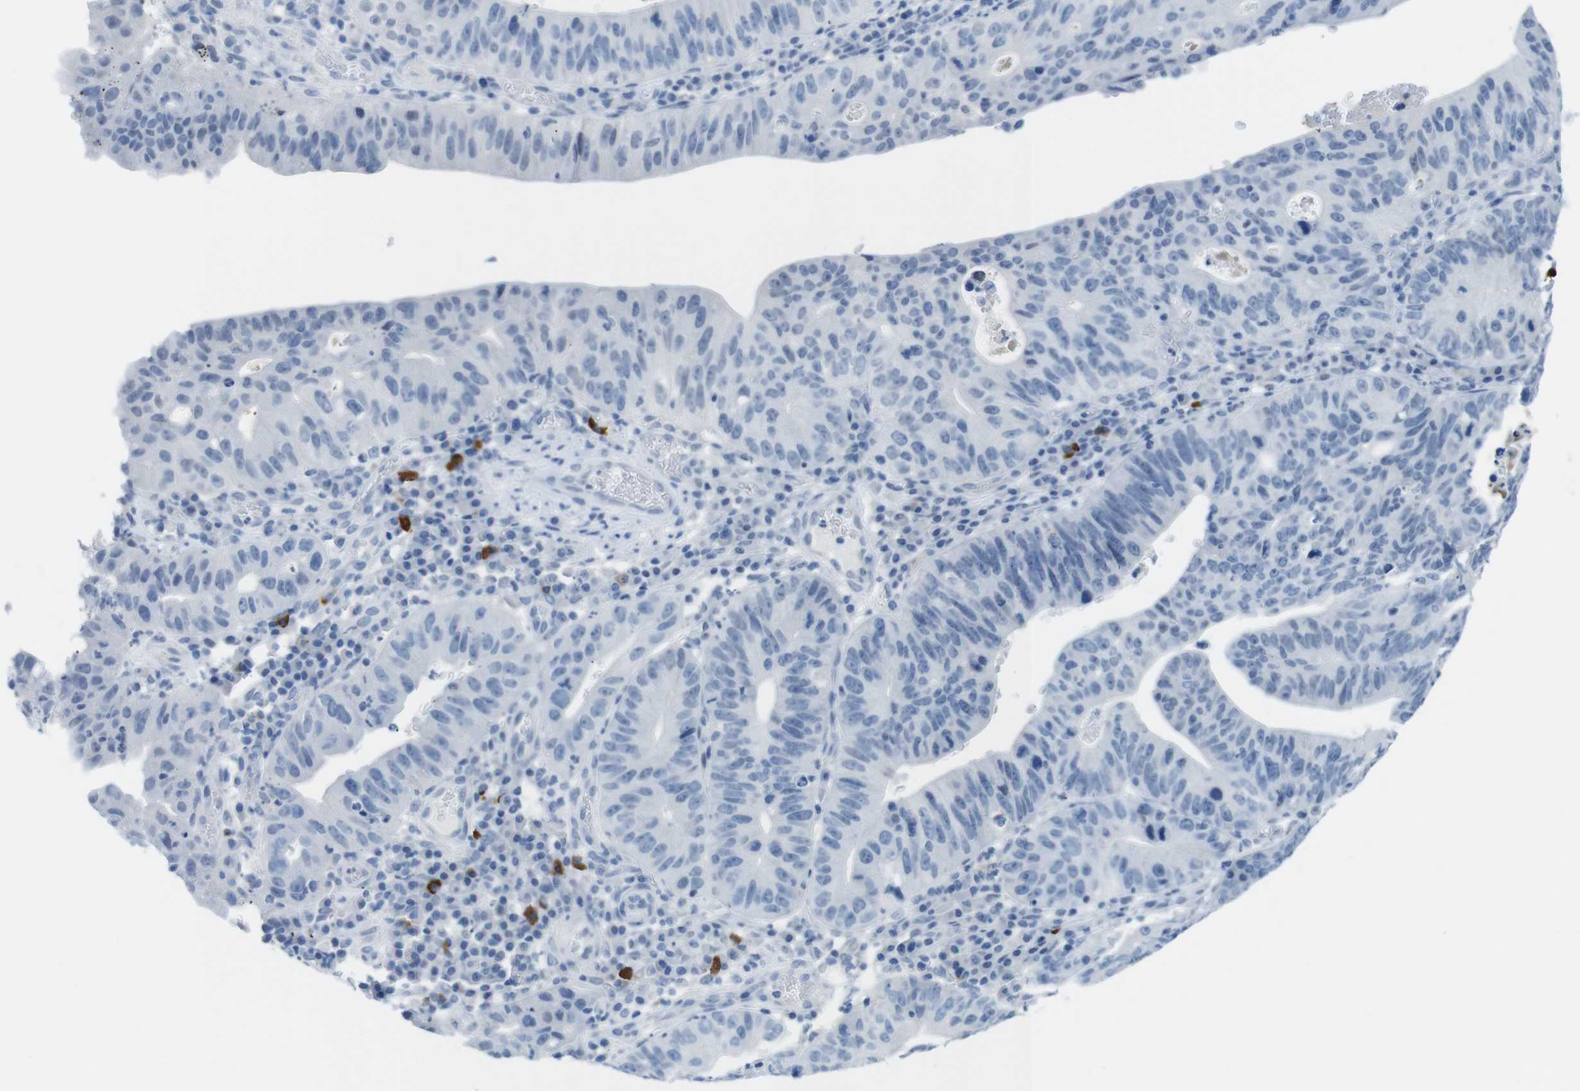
{"staining": {"intensity": "negative", "quantity": "none", "location": "none"}, "tissue": "stomach cancer", "cell_type": "Tumor cells", "image_type": "cancer", "snomed": [{"axis": "morphology", "description": "Adenocarcinoma, NOS"}, {"axis": "topography", "description": "Stomach"}], "caption": "DAB immunohistochemical staining of human stomach cancer reveals no significant expression in tumor cells.", "gene": "OPN1SW", "patient": {"sex": "male", "age": 59}}